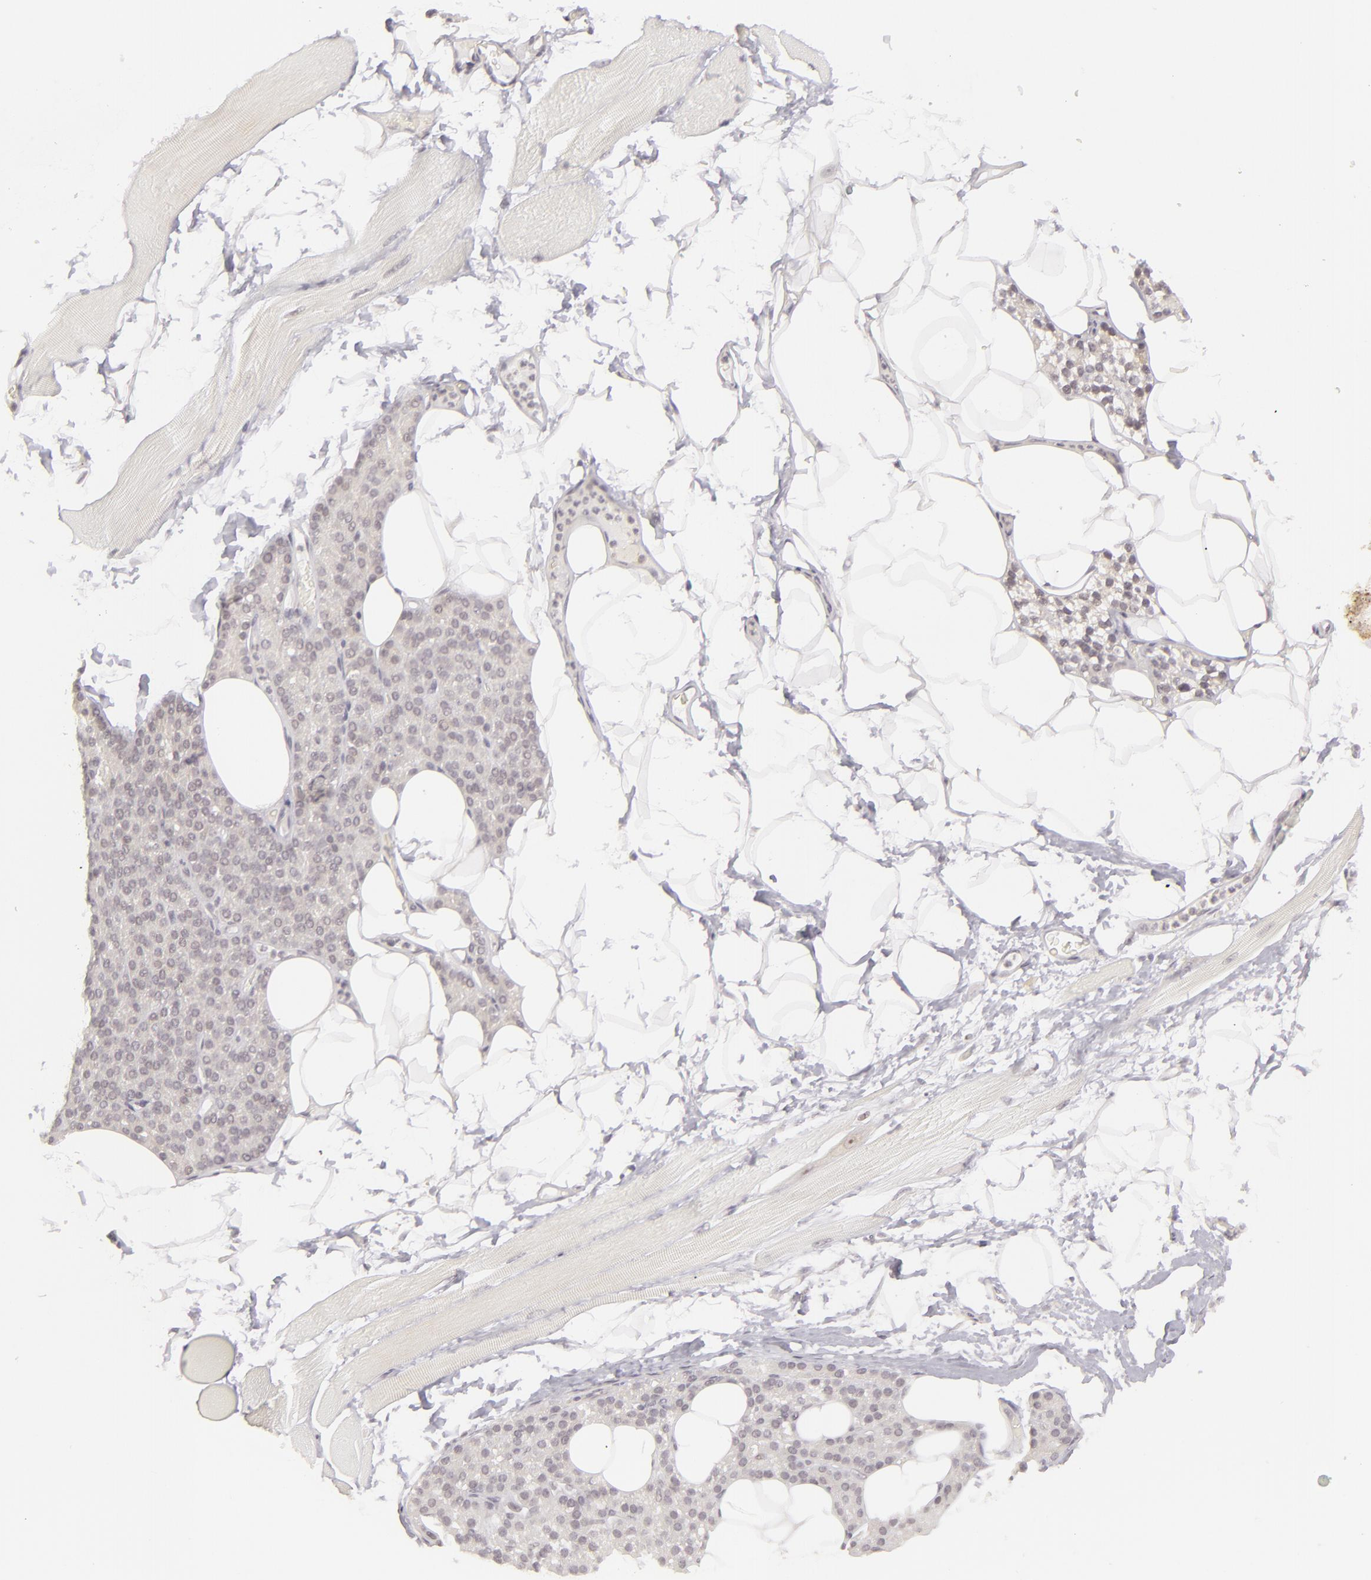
{"staining": {"intensity": "negative", "quantity": "none", "location": "none"}, "tissue": "skeletal muscle", "cell_type": "Myocytes", "image_type": "normal", "snomed": [{"axis": "morphology", "description": "Normal tissue, NOS"}, {"axis": "topography", "description": "Skeletal muscle"}, {"axis": "topography", "description": "Parathyroid gland"}], "caption": "Micrograph shows no significant protein staining in myocytes of unremarkable skeletal muscle. Nuclei are stained in blue.", "gene": "DLG3", "patient": {"sex": "female", "age": 37}}